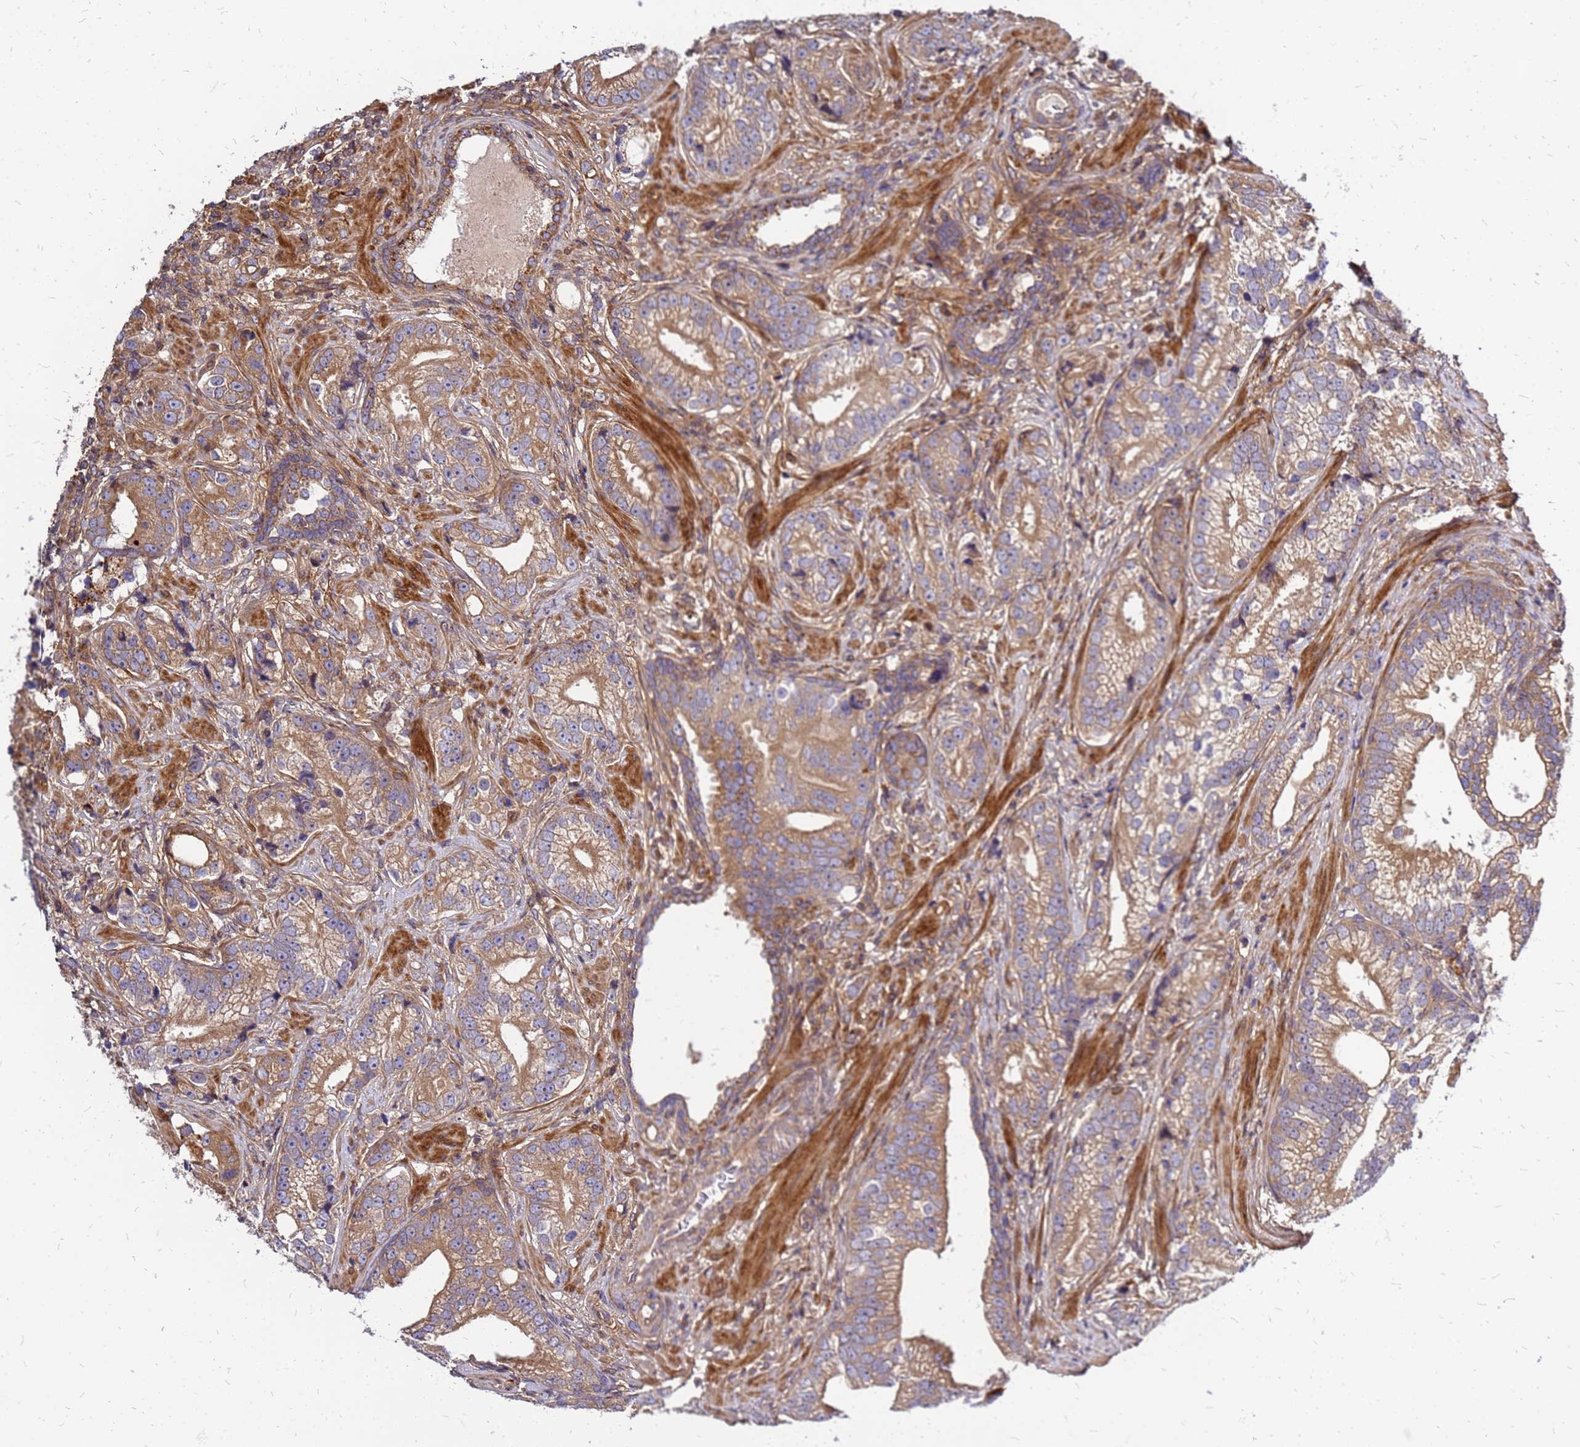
{"staining": {"intensity": "moderate", "quantity": ">75%", "location": "cytoplasmic/membranous"}, "tissue": "prostate cancer", "cell_type": "Tumor cells", "image_type": "cancer", "snomed": [{"axis": "morphology", "description": "Adenocarcinoma, High grade"}, {"axis": "topography", "description": "Prostate"}], "caption": "Tumor cells reveal medium levels of moderate cytoplasmic/membranous positivity in approximately >75% of cells in prostate adenocarcinoma (high-grade).", "gene": "CYBC1", "patient": {"sex": "male", "age": 75}}